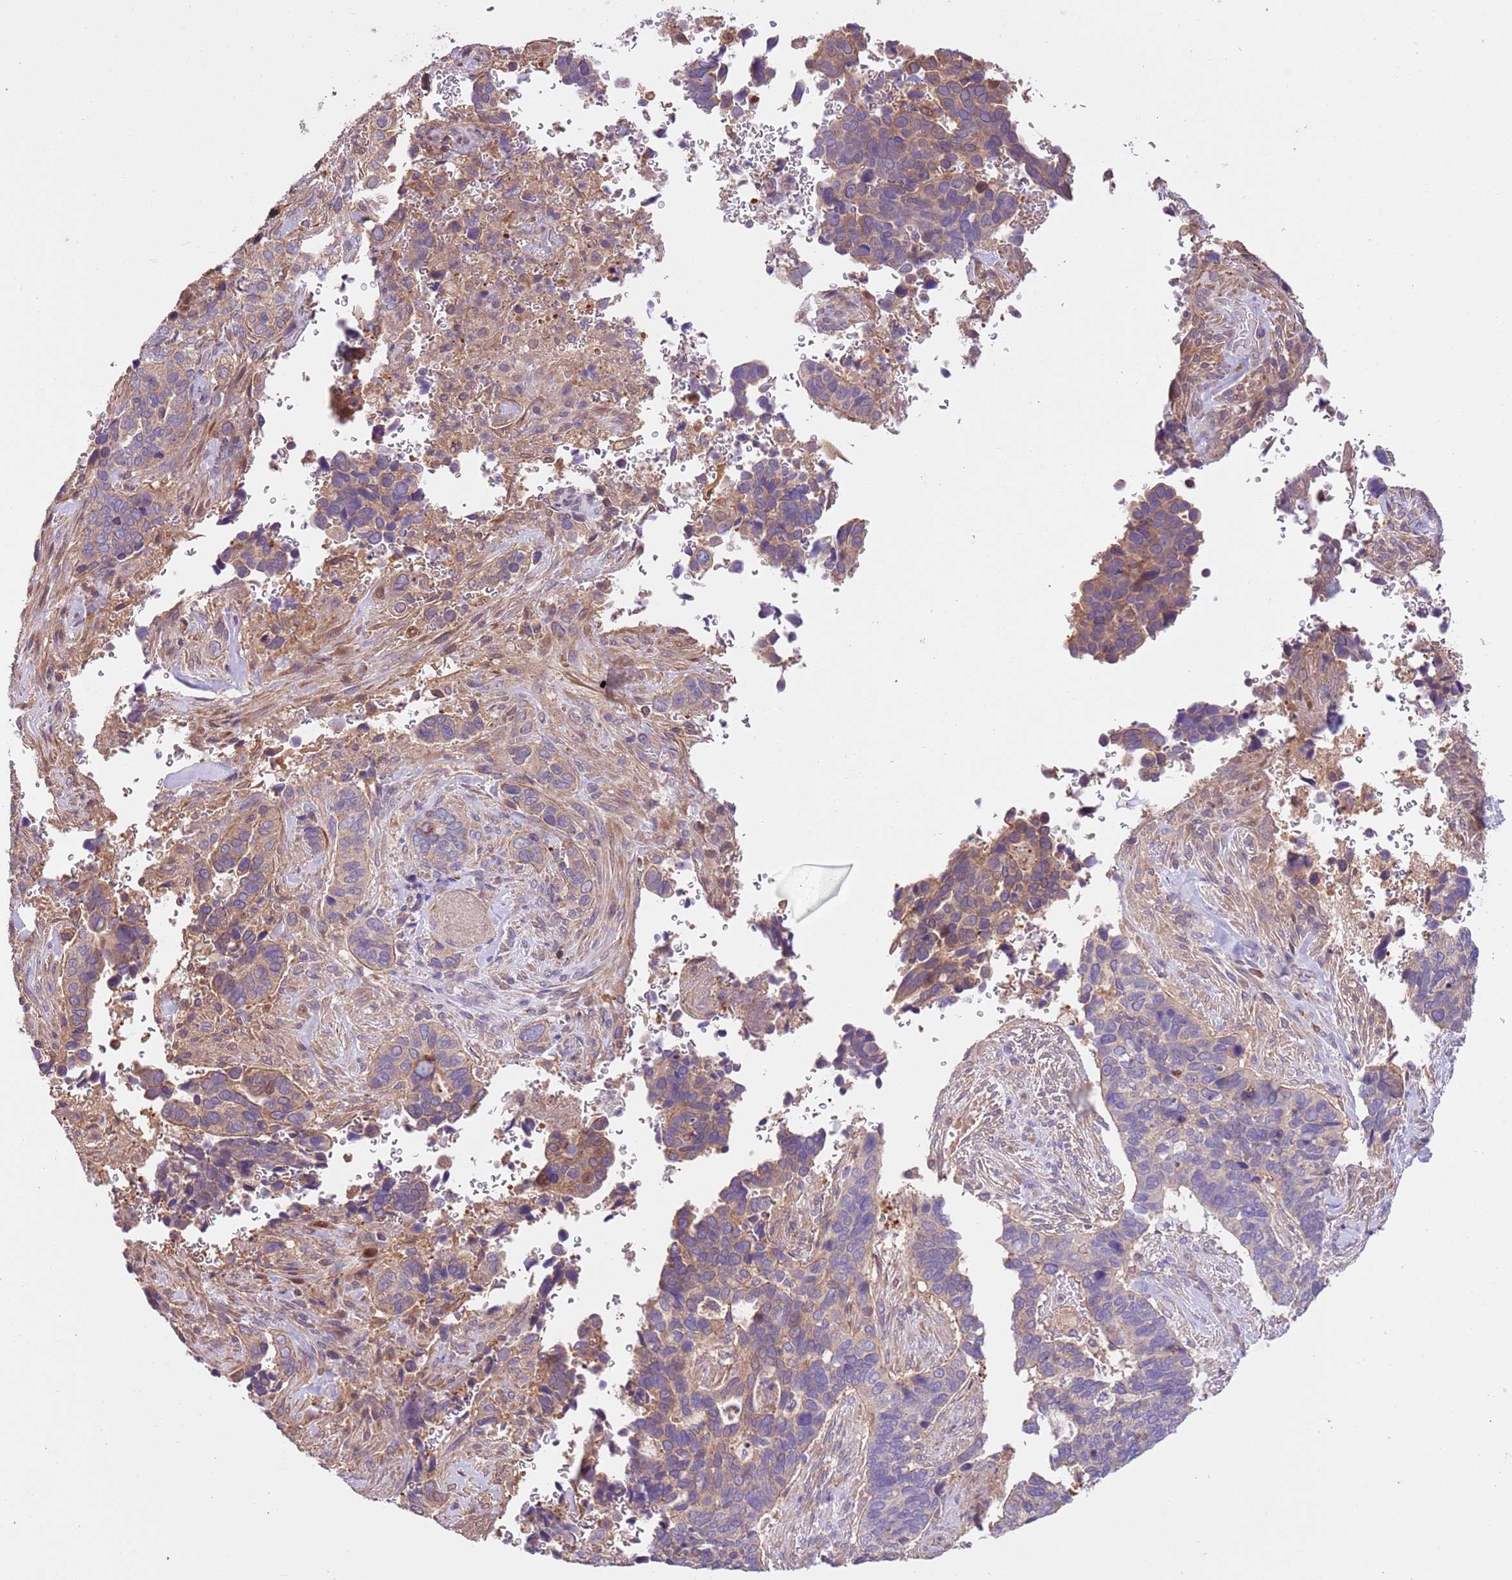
{"staining": {"intensity": "weak", "quantity": "25%-75%", "location": "cytoplasmic/membranous"}, "tissue": "cervical cancer", "cell_type": "Tumor cells", "image_type": "cancer", "snomed": [{"axis": "morphology", "description": "Squamous cell carcinoma, NOS"}, {"axis": "topography", "description": "Cervix"}], "caption": "Immunohistochemistry (IHC) of human cervical cancer (squamous cell carcinoma) demonstrates low levels of weak cytoplasmic/membranous positivity in about 25%-75% of tumor cells. (Brightfield microscopy of DAB IHC at high magnification).", "gene": "FAM89B", "patient": {"sex": "female", "age": 38}}